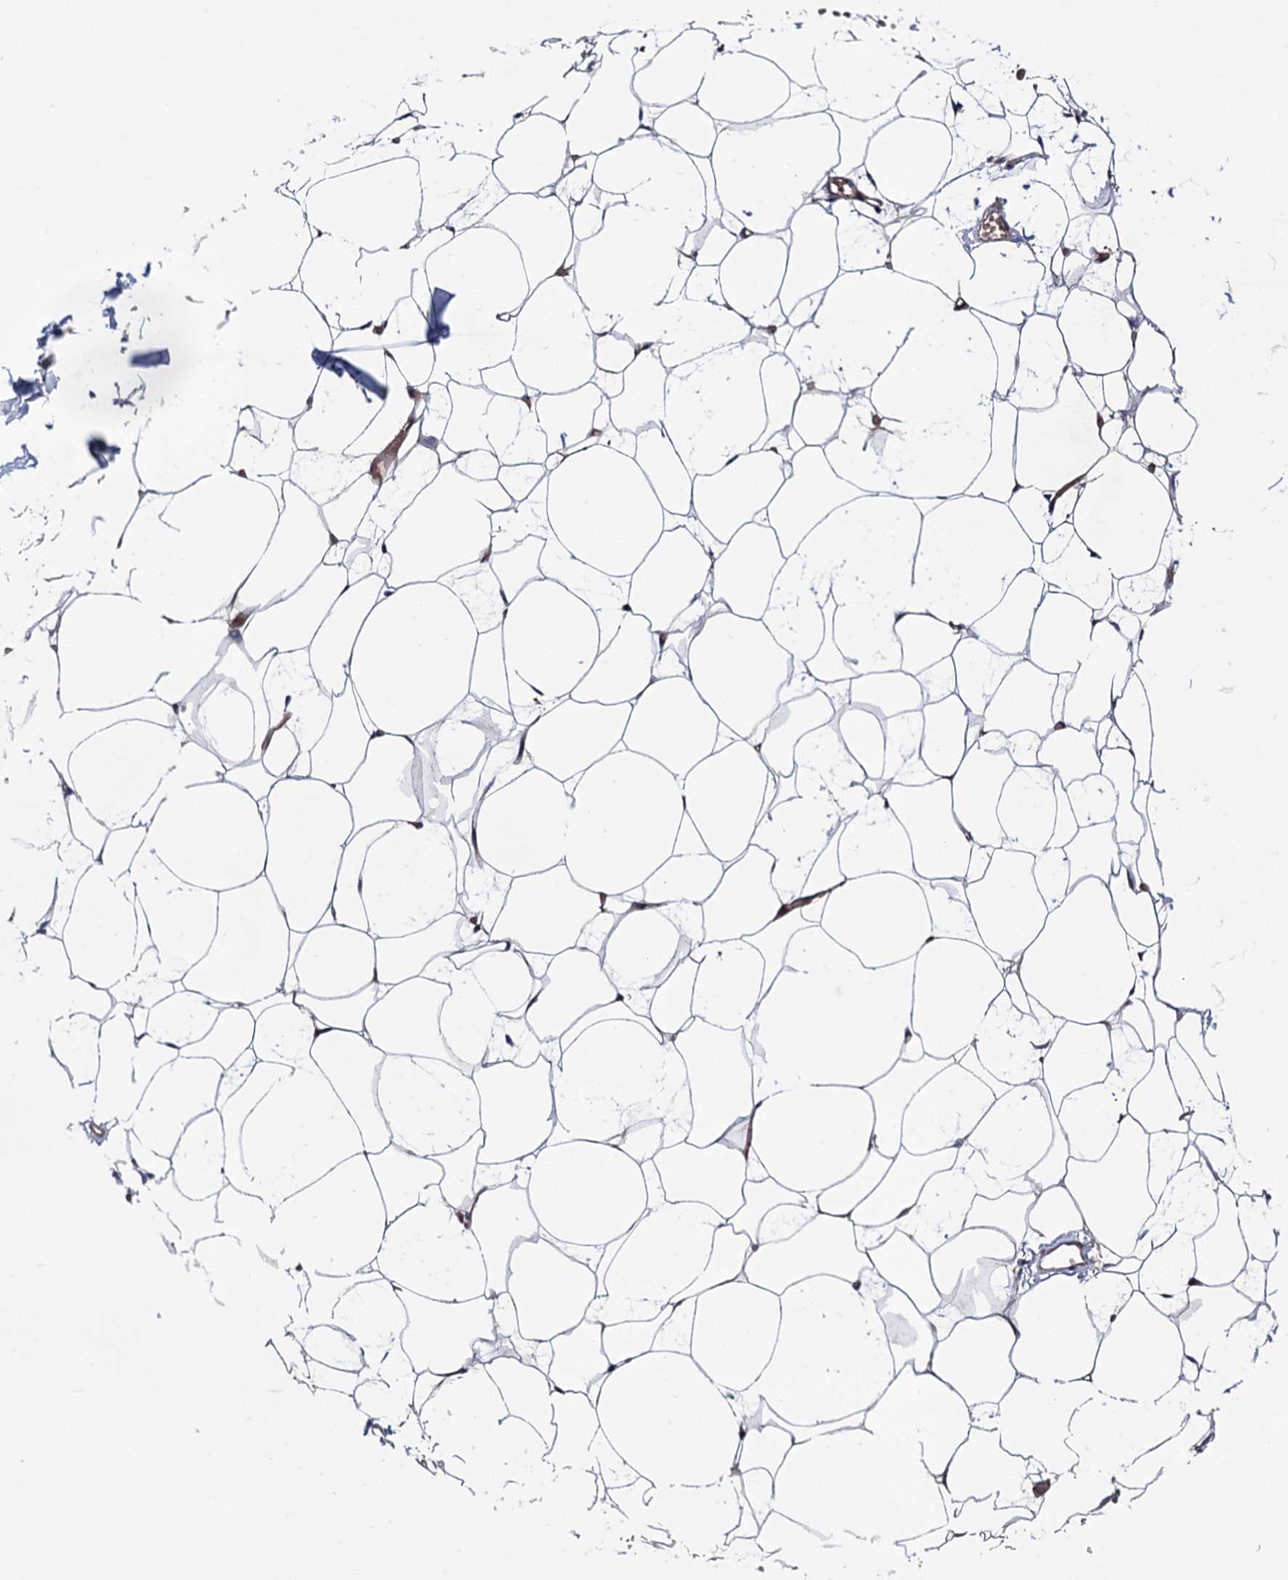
{"staining": {"intensity": "negative", "quantity": "none", "location": "none"}, "tissue": "adipose tissue", "cell_type": "Adipocytes", "image_type": "normal", "snomed": [{"axis": "morphology", "description": "Normal tissue, NOS"}, {"axis": "topography", "description": "Breast"}], "caption": "DAB immunohistochemical staining of benign adipose tissue demonstrates no significant staining in adipocytes. The staining is performed using DAB (3,3'-diaminobenzidine) brown chromogen with nuclei counter-stained in using hematoxylin.", "gene": "PPP1R32", "patient": {"sex": "female", "age": 23}}